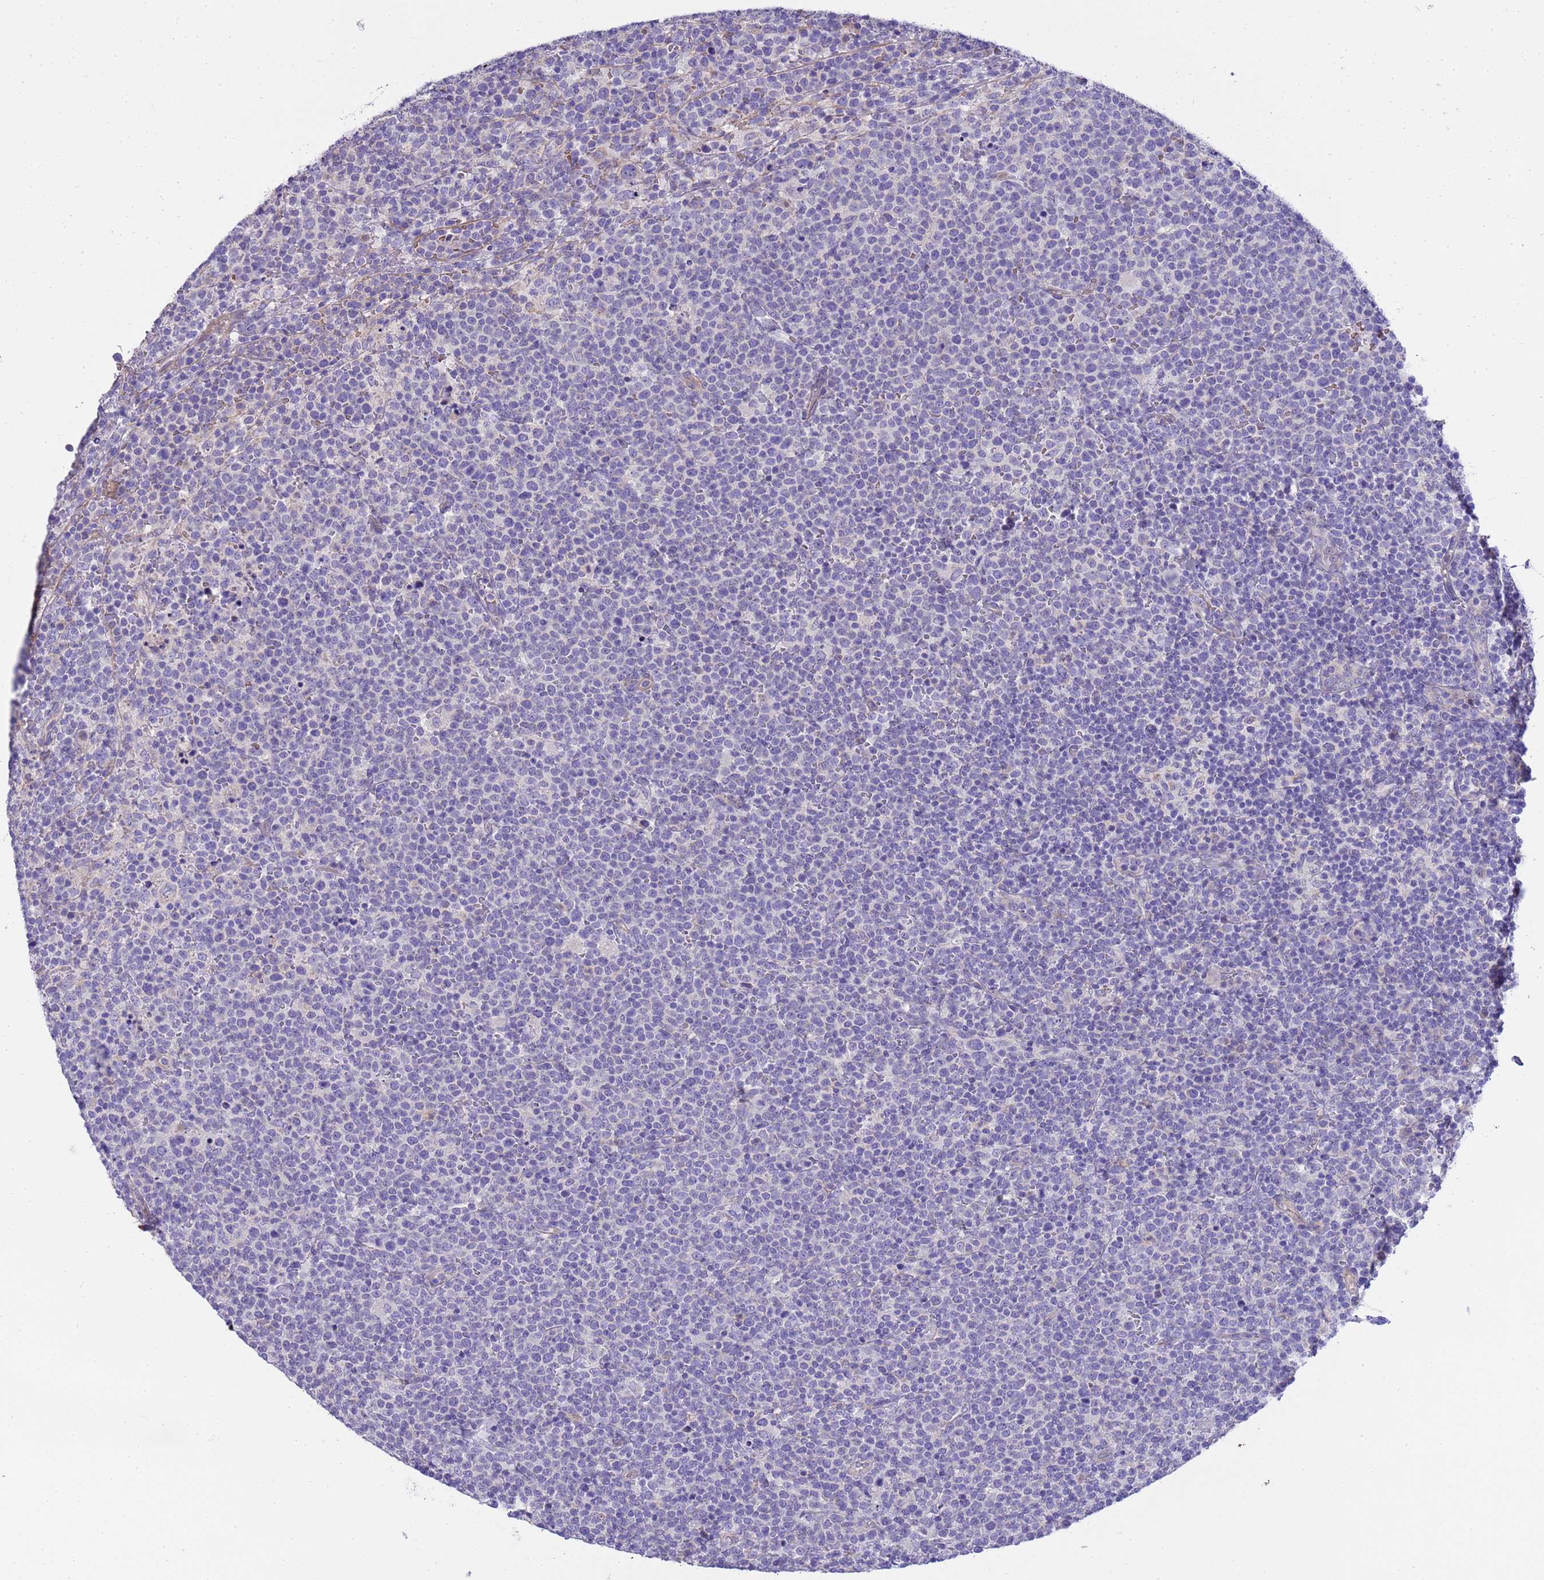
{"staining": {"intensity": "negative", "quantity": "none", "location": "none"}, "tissue": "lymphoma", "cell_type": "Tumor cells", "image_type": "cancer", "snomed": [{"axis": "morphology", "description": "Malignant lymphoma, non-Hodgkin's type, High grade"}, {"axis": "topography", "description": "Lymph node"}], "caption": "Lymphoma was stained to show a protein in brown. There is no significant positivity in tumor cells.", "gene": "RIPPLY2", "patient": {"sex": "male", "age": 61}}